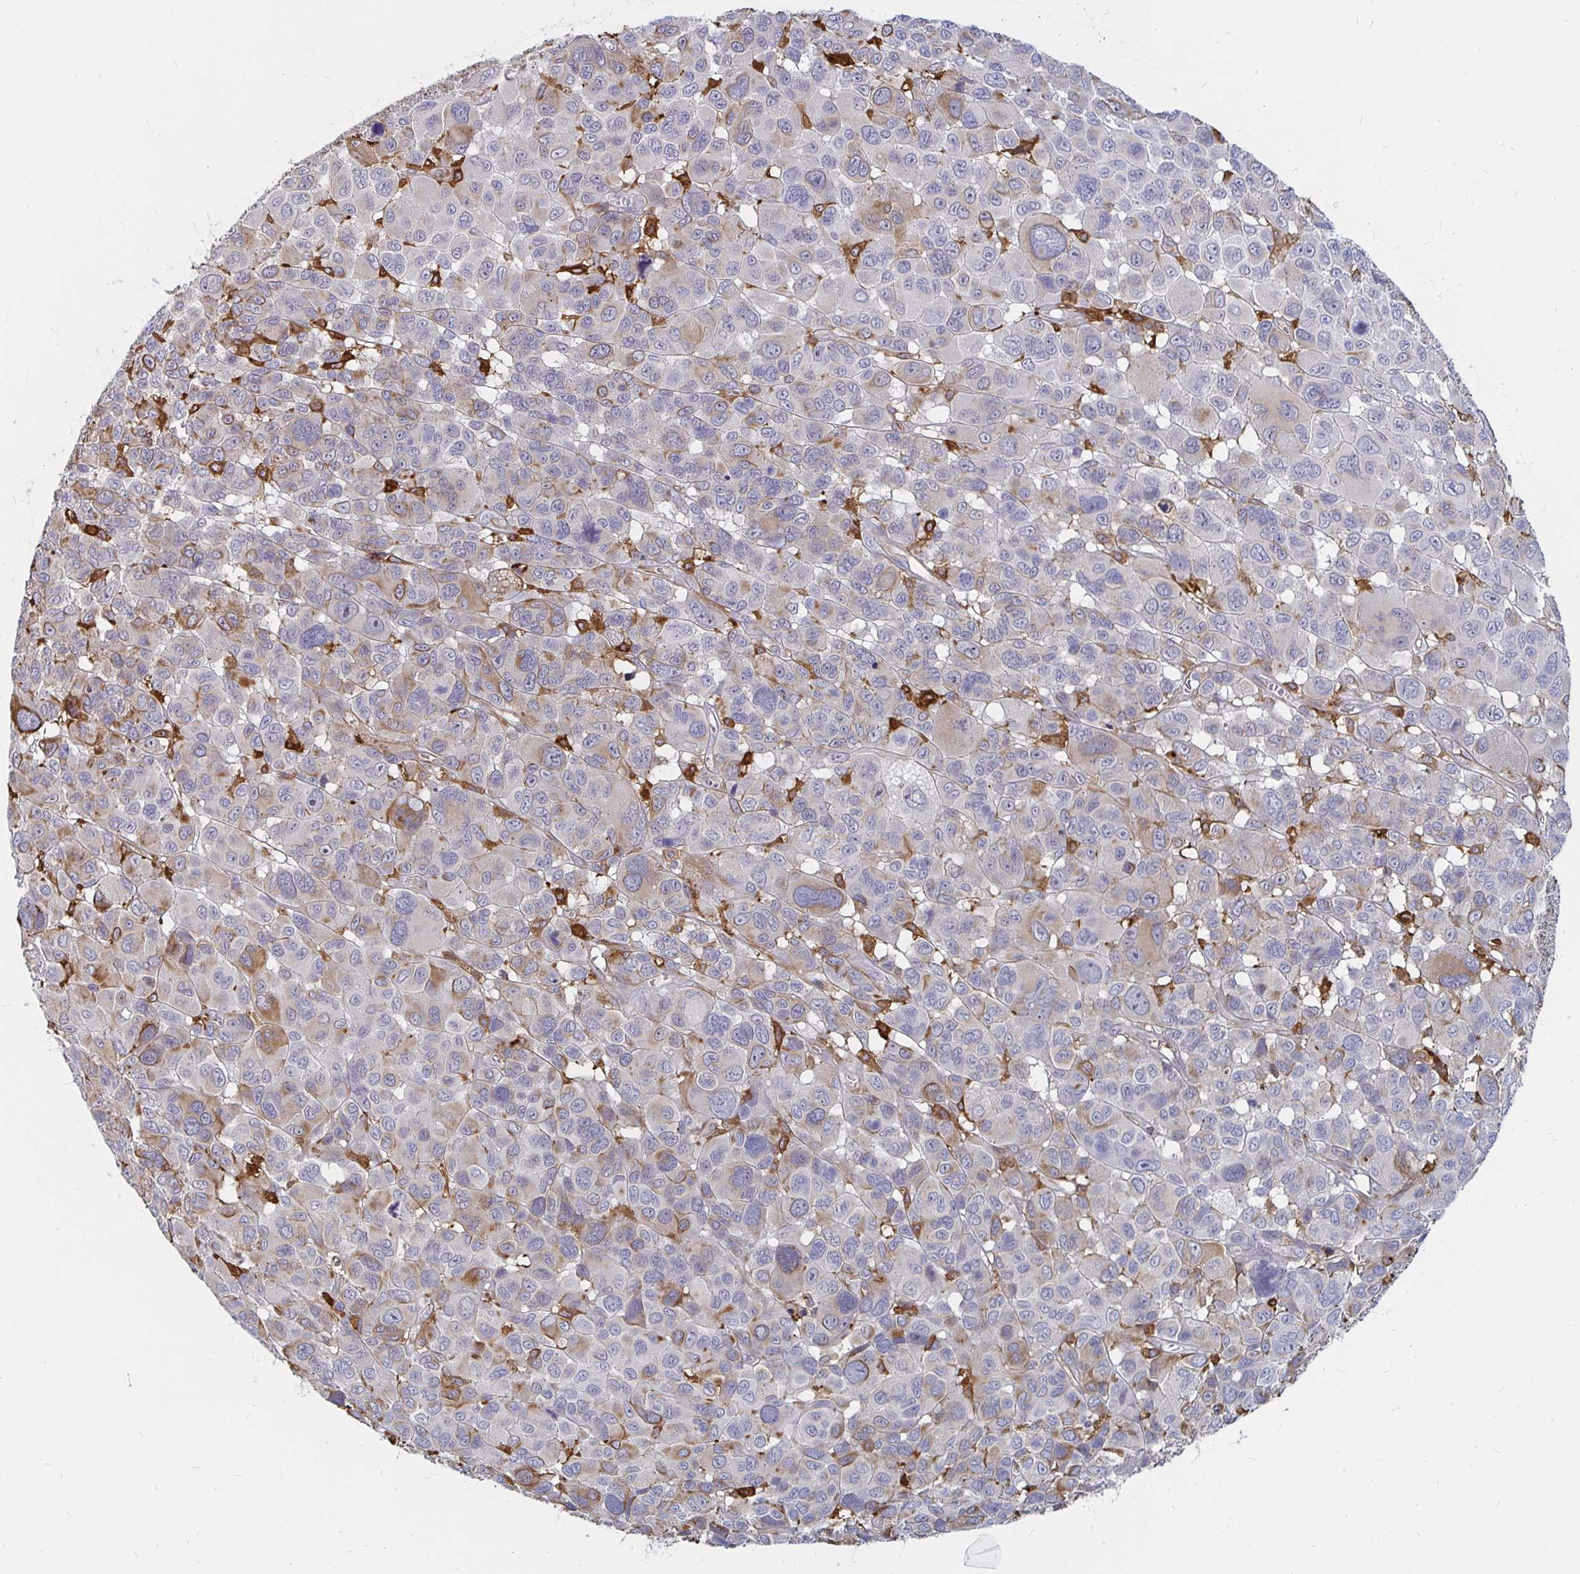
{"staining": {"intensity": "weak", "quantity": "25%-75%", "location": "cytoplasmic/membranous"}, "tissue": "melanoma", "cell_type": "Tumor cells", "image_type": "cancer", "snomed": [{"axis": "morphology", "description": "Malignant melanoma, NOS"}, {"axis": "topography", "description": "Skin"}], "caption": "Malignant melanoma tissue exhibits weak cytoplasmic/membranous positivity in approximately 25%-75% of tumor cells", "gene": "CCDC85A", "patient": {"sex": "female", "age": 66}}